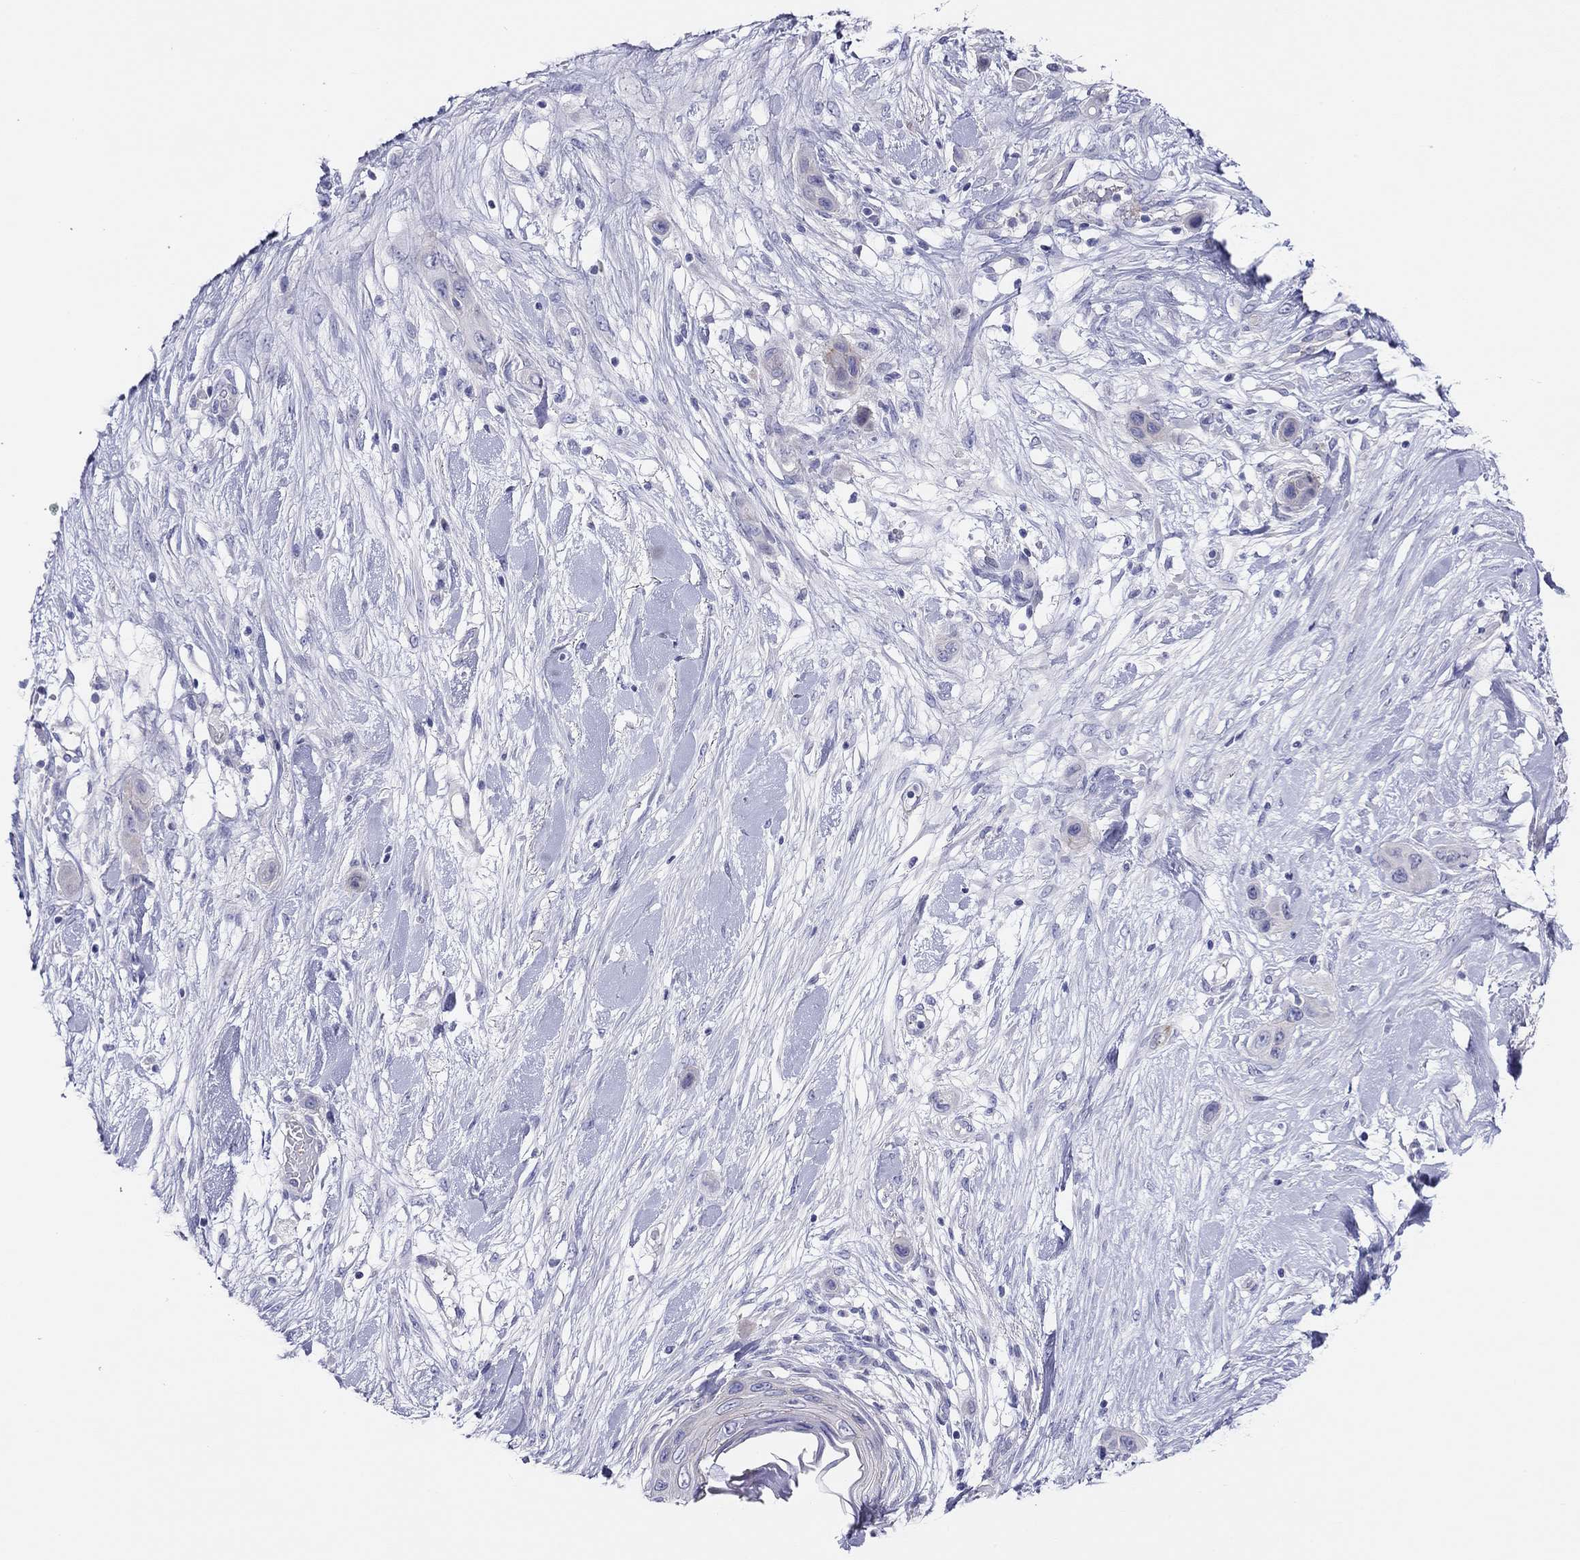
{"staining": {"intensity": "negative", "quantity": "none", "location": "none"}, "tissue": "skin cancer", "cell_type": "Tumor cells", "image_type": "cancer", "snomed": [{"axis": "morphology", "description": "Squamous cell carcinoma, NOS"}, {"axis": "topography", "description": "Skin"}], "caption": "IHC micrograph of human skin cancer (squamous cell carcinoma) stained for a protein (brown), which demonstrates no expression in tumor cells.", "gene": "MGAT4C", "patient": {"sex": "male", "age": 79}}